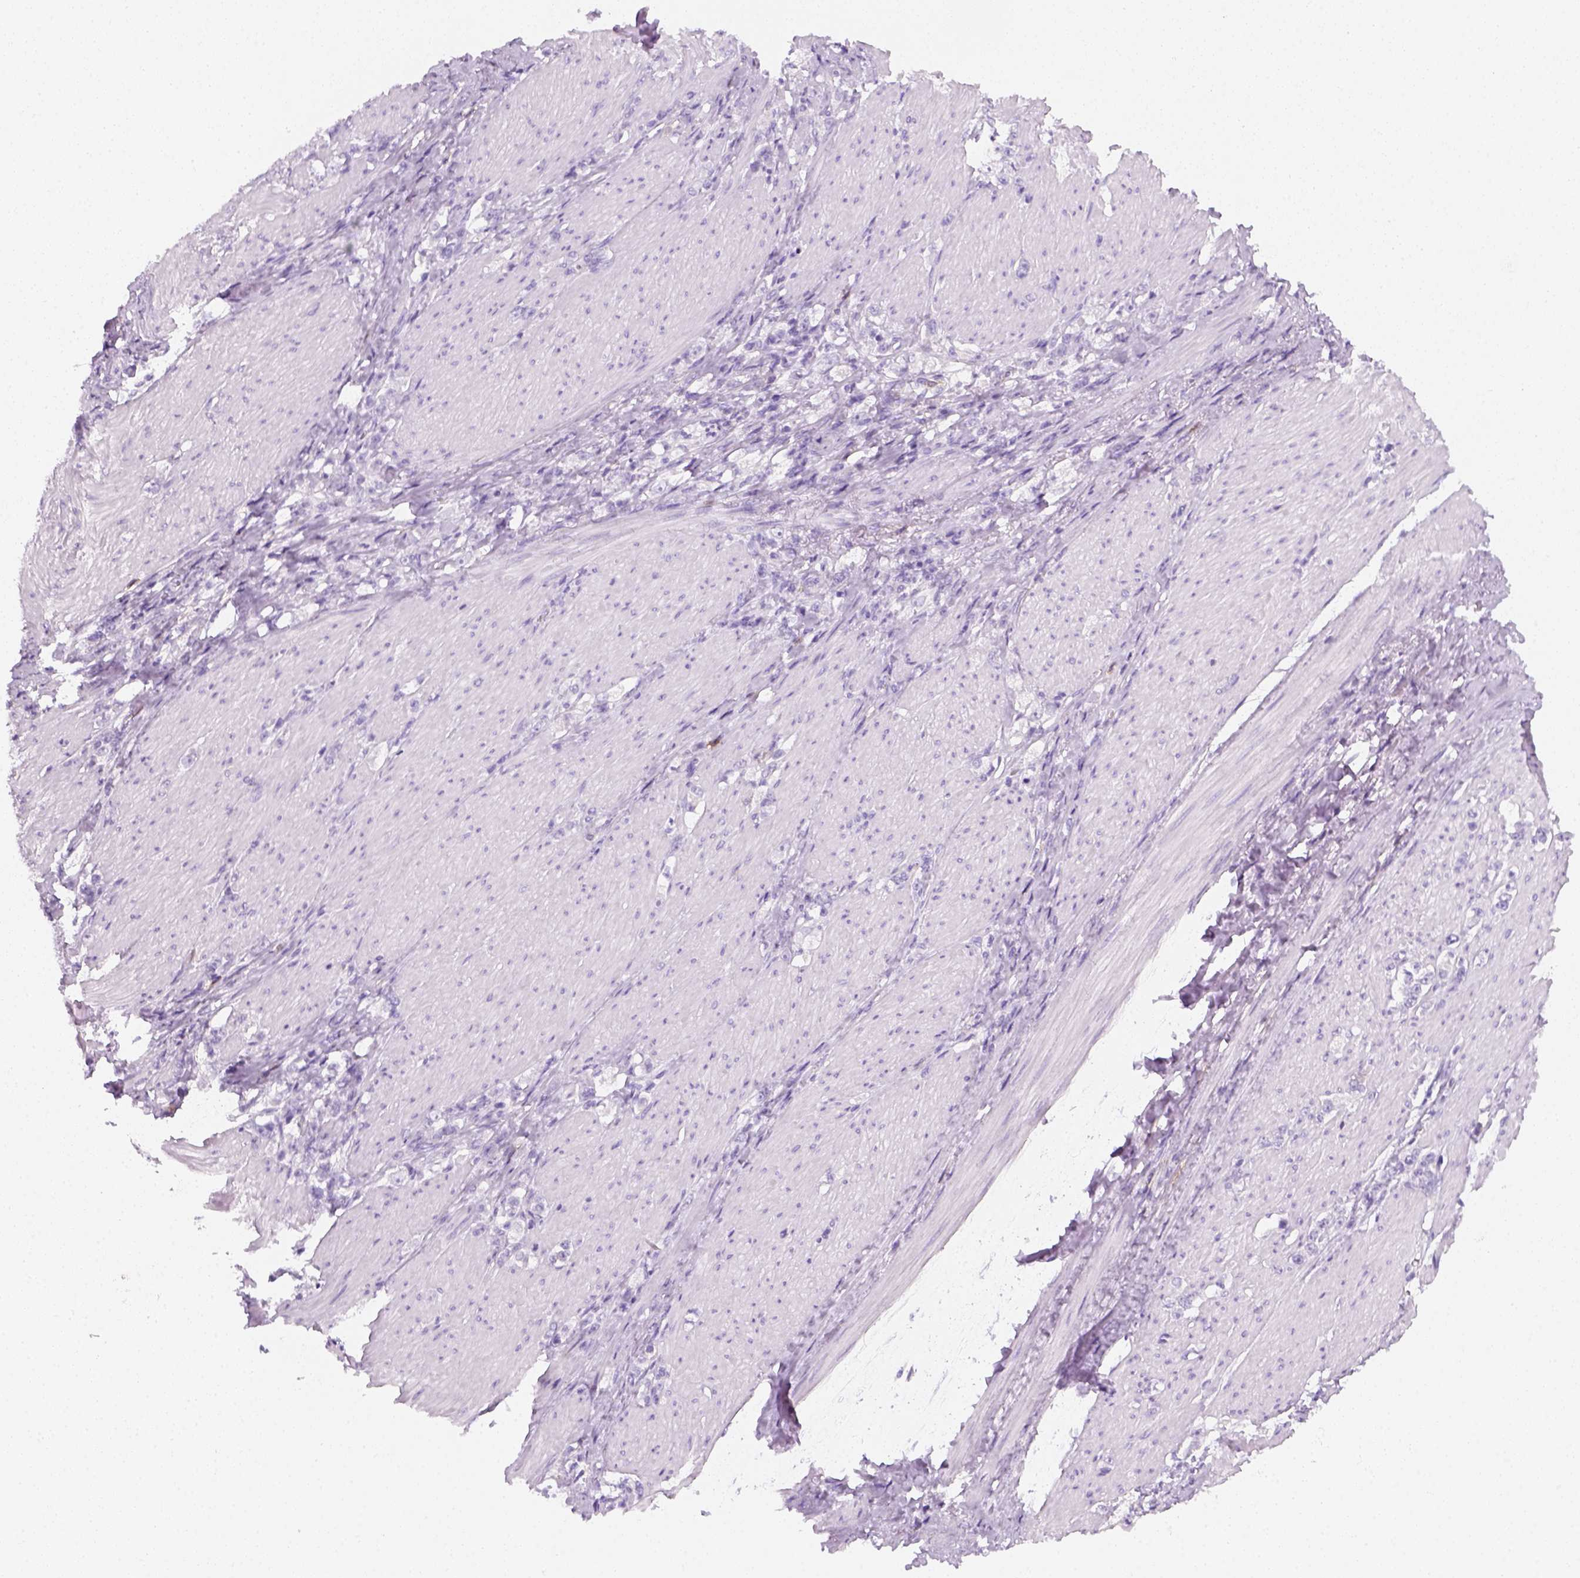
{"staining": {"intensity": "negative", "quantity": "none", "location": "none"}, "tissue": "stomach cancer", "cell_type": "Tumor cells", "image_type": "cancer", "snomed": [{"axis": "morphology", "description": "Adenocarcinoma, NOS"}, {"axis": "topography", "description": "Stomach, lower"}], "caption": "This is an immunohistochemistry (IHC) micrograph of human stomach cancer. There is no positivity in tumor cells.", "gene": "AQP3", "patient": {"sex": "male", "age": 88}}